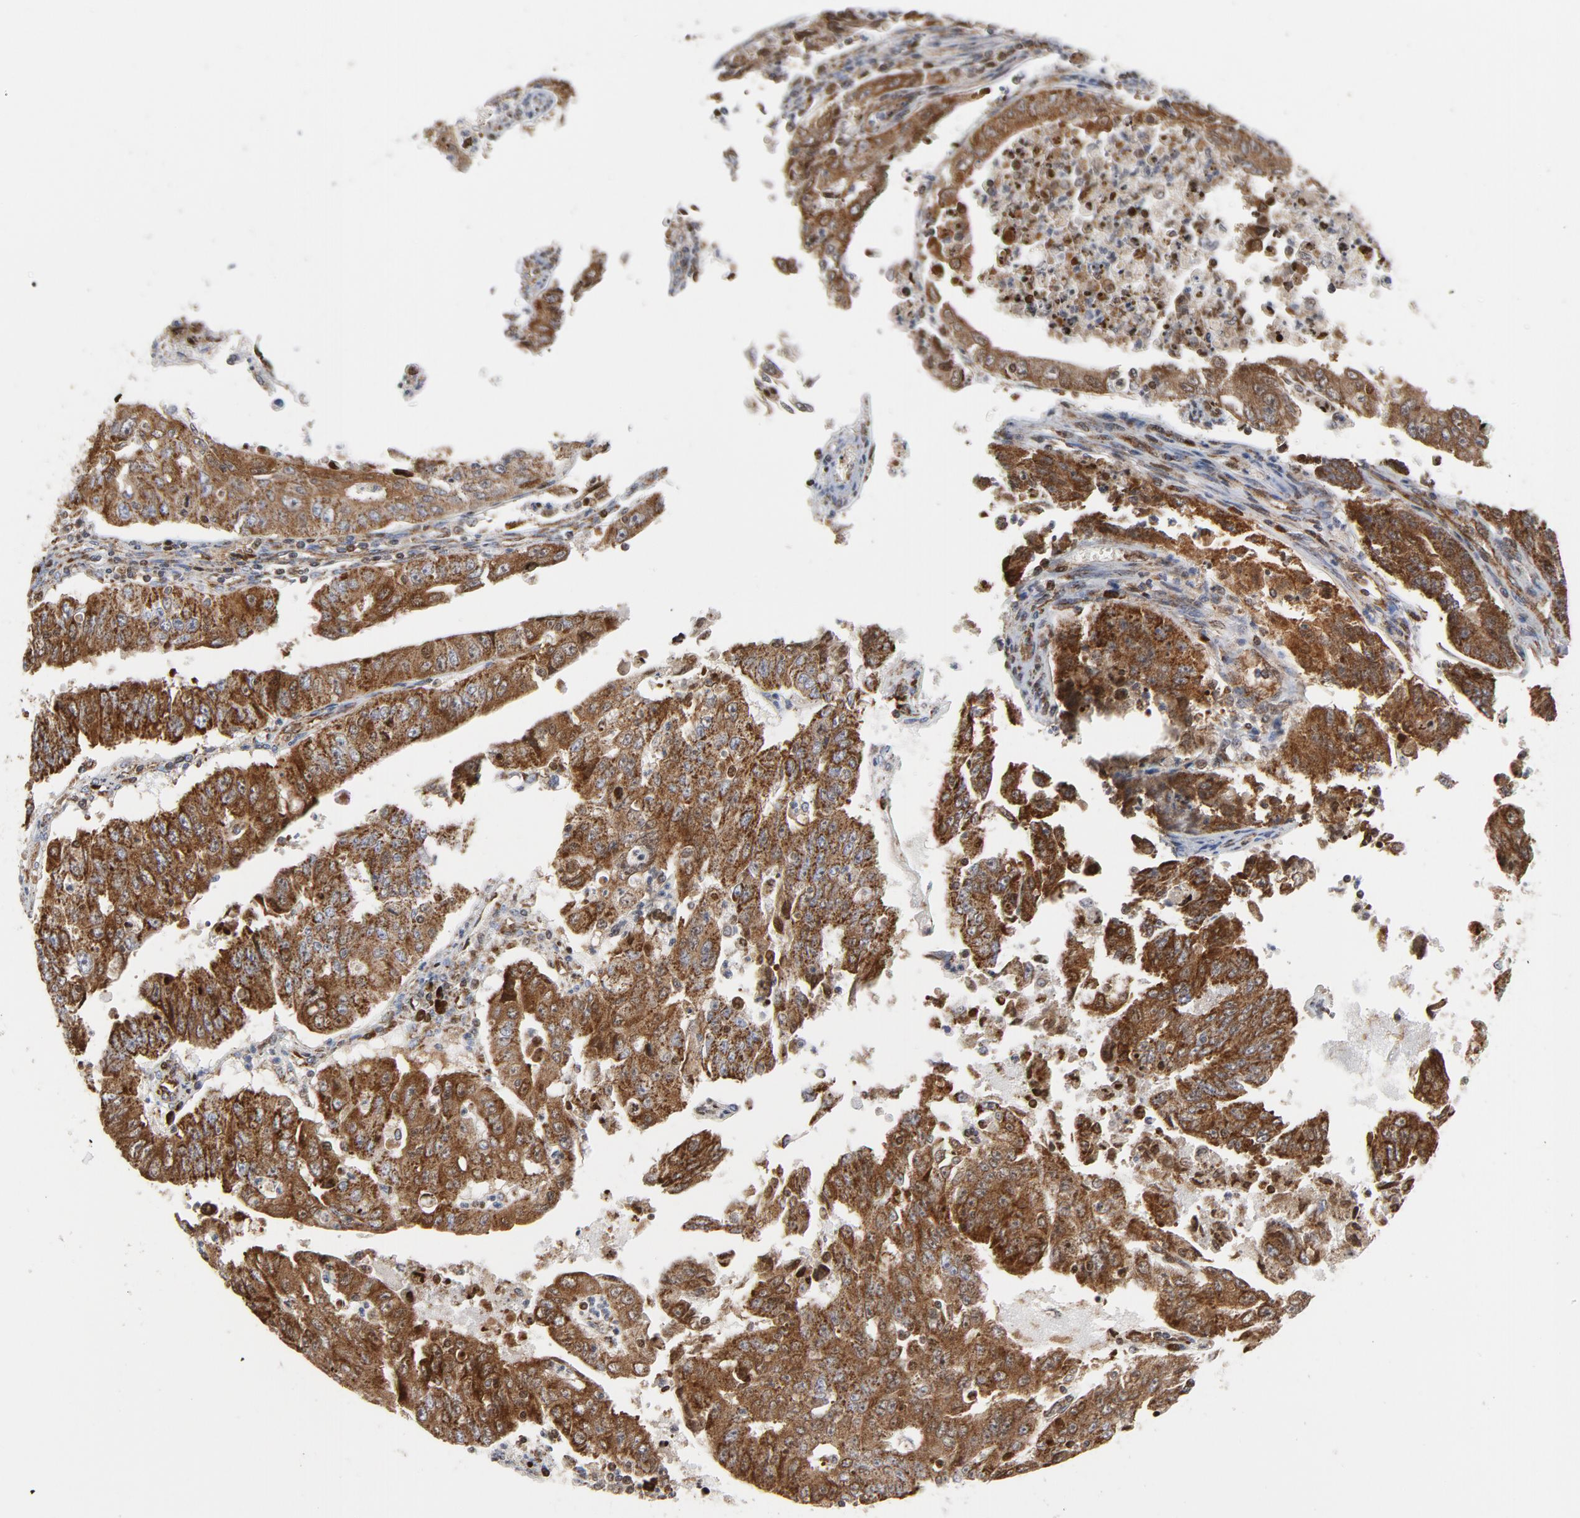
{"staining": {"intensity": "strong", "quantity": ">75%", "location": "cytoplasmic/membranous"}, "tissue": "endometrial cancer", "cell_type": "Tumor cells", "image_type": "cancer", "snomed": [{"axis": "morphology", "description": "Adenocarcinoma, NOS"}, {"axis": "topography", "description": "Endometrium"}], "caption": "Immunohistochemical staining of adenocarcinoma (endometrial) displays high levels of strong cytoplasmic/membranous protein expression in about >75% of tumor cells.", "gene": "CYCS", "patient": {"sex": "female", "age": 42}}